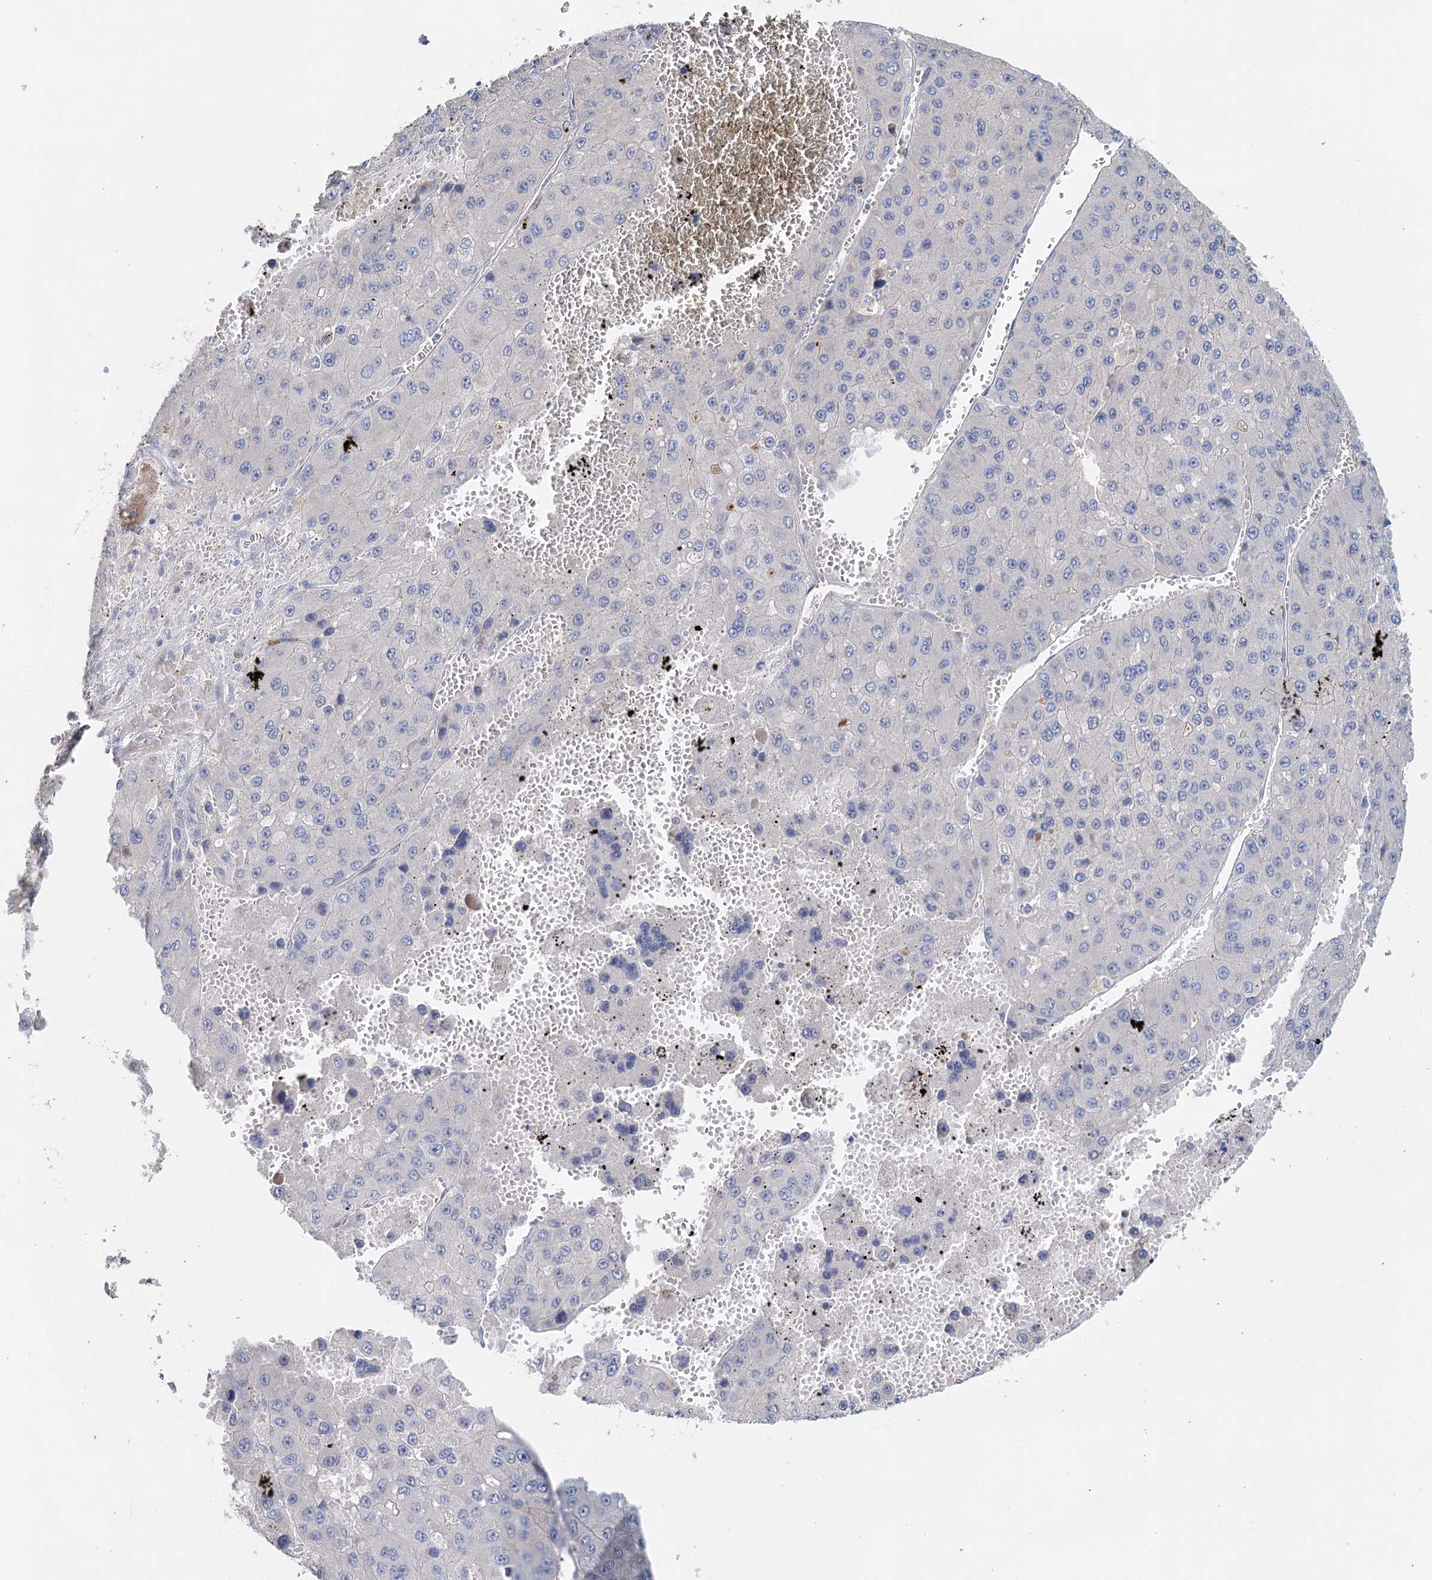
{"staining": {"intensity": "negative", "quantity": "none", "location": "none"}, "tissue": "liver cancer", "cell_type": "Tumor cells", "image_type": "cancer", "snomed": [{"axis": "morphology", "description": "Carcinoma, Hepatocellular, NOS"}, {"axis": "topography", "description": "Liver"}], "caption": "Immunohistochemistry (IHC) micrograph of neoplastic tissue: liver cancer stained with DAB shows no significant protein staining in tumor cells.", "gene": "MYL6B", "patient": {"sex": "female", "age": 73}}